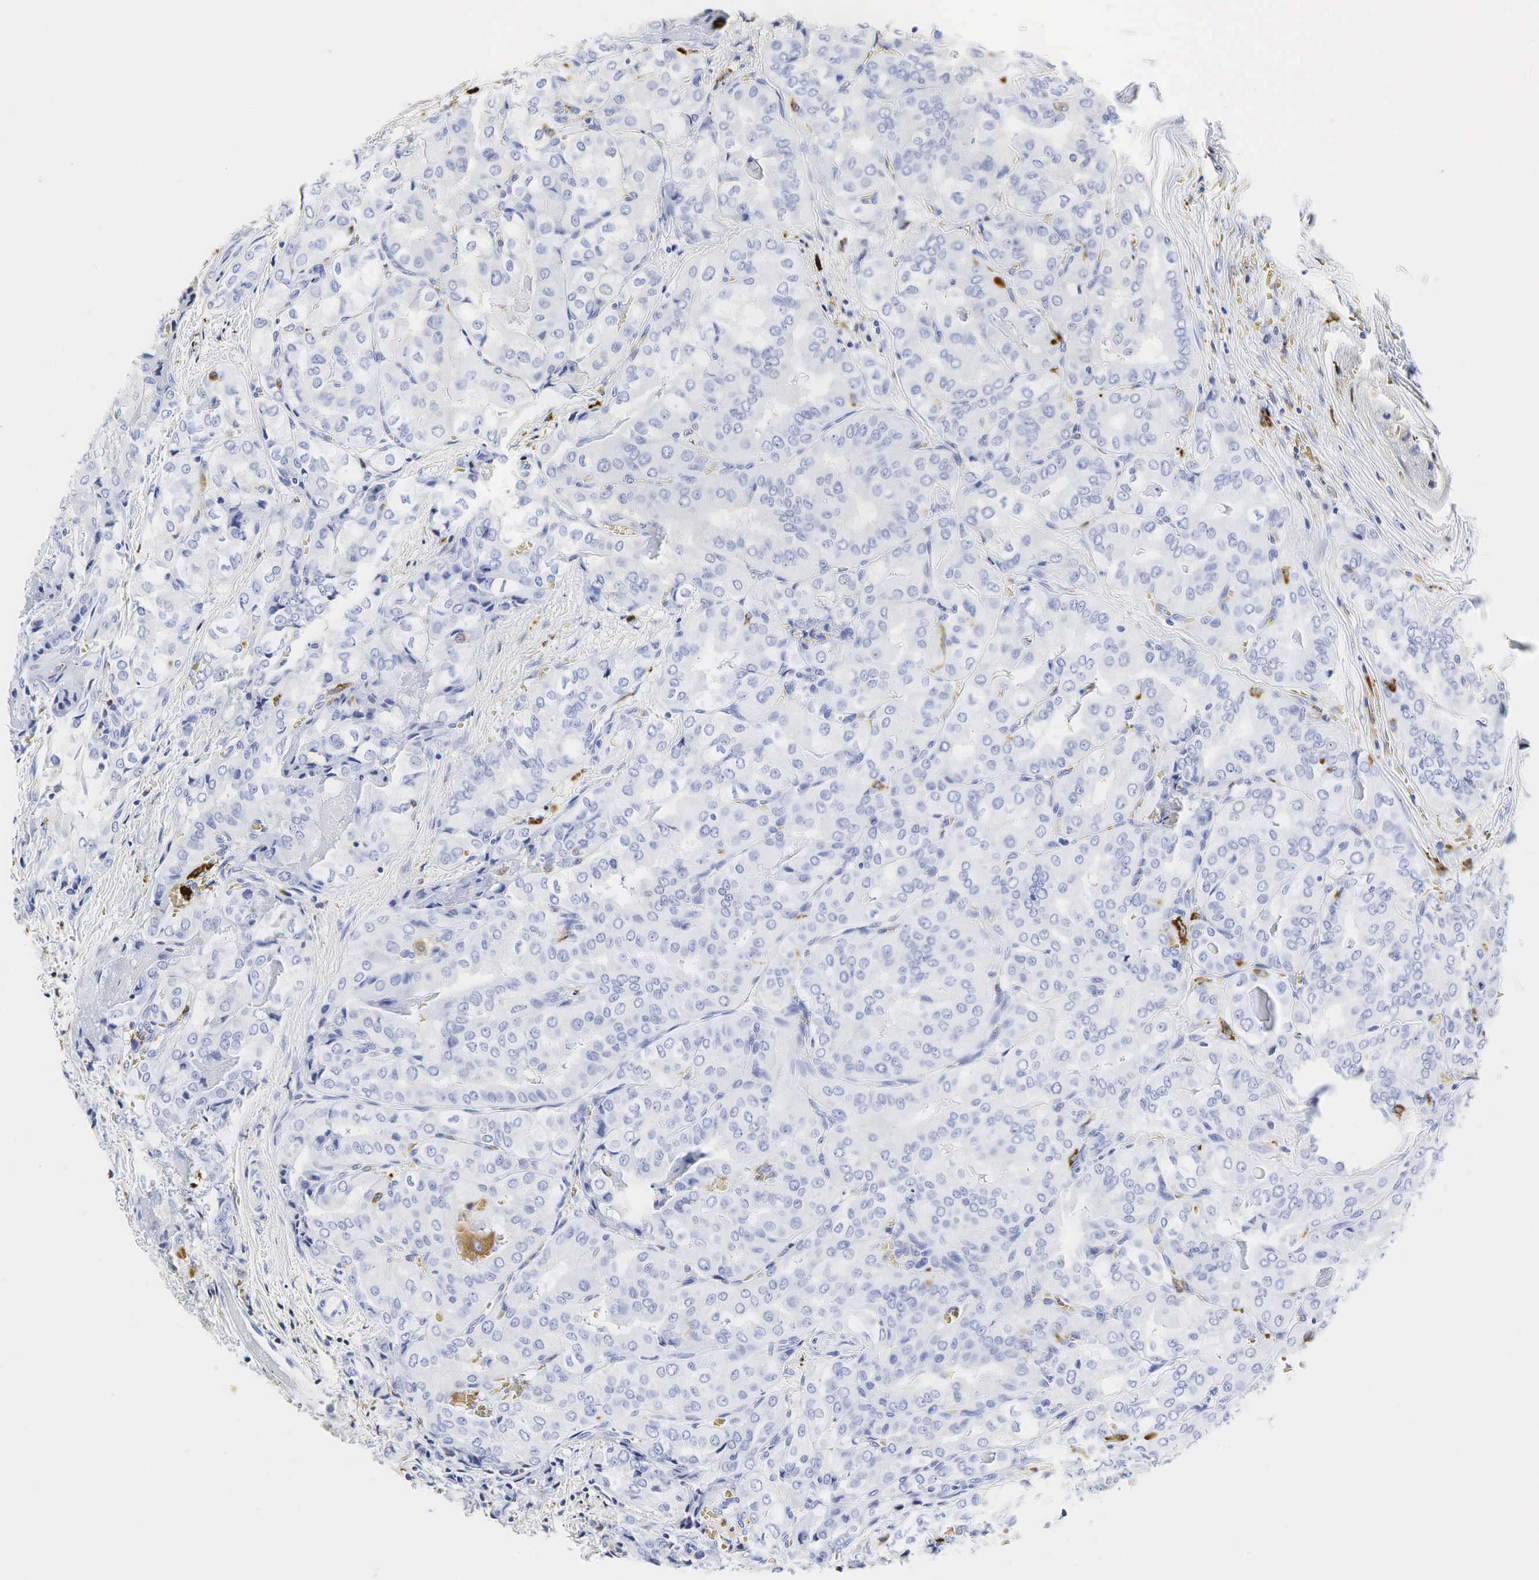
{"staining": {"intensity": "negative", "quantity": "none", "location": "none"}, "tissue": "thyroid cancer", "cell_type": "Tumor cells", "image_type": "cancer", "snomed": [{"axis": "morphology", "description": "Papillary adenocarcinoma, NOS"}, {"axis": "topography", "description": "Thyroid gland"}], "caption": "A photomicrograph of thyroid cancer (papillary adenocarcinoma) stained for a protein displays no brown staining in tumor cells. (DAB IHC with hematoxylin counter stain).", "gene": "LYZ", "patient": {"sex": "female", "age": 71}}